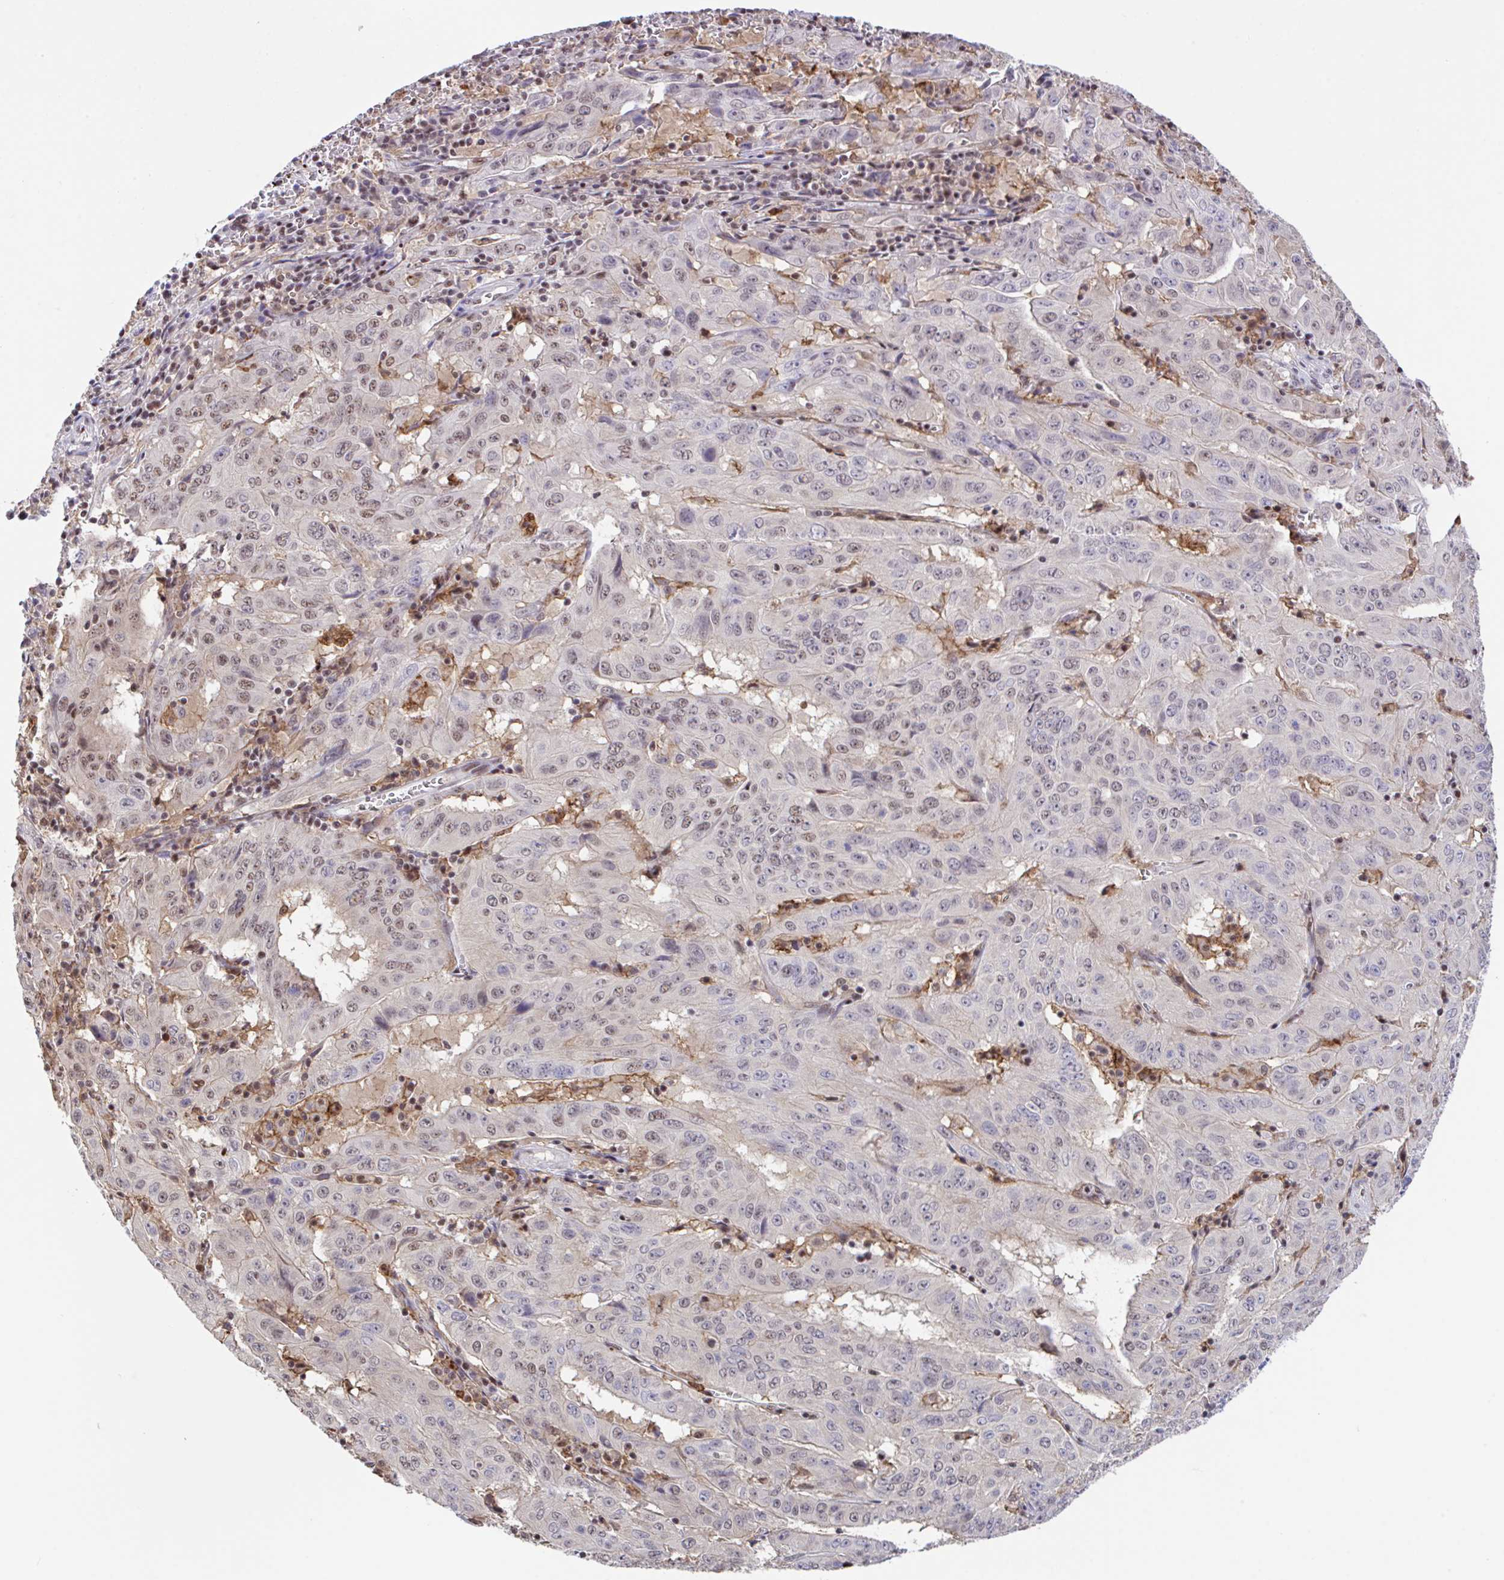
{"staining": {"intensity": "weak", "quantity": "25%-75%", "location": "nuclear"}, "tissue": "pancreatic cancer", "cell_type": "Tumor cells", "image_type": "cancer", "snomed": [{"axis": "morphology", "description": "Adenocarcinoma, NOS"}, {"axis": "topography", "description": "Pancreas"}], "caption": "High-magnification brightfield microscopy of adenocarcinoma (pancreatic) stained with DAB (brown) and counterstained with hematoxylin (blue). tumor cells exhibit weak nuclear positivity is appreciated in approximately25%-75% of cells.", "gene": "OR6K3", "patient": {"sex": "male", "age": 63}}